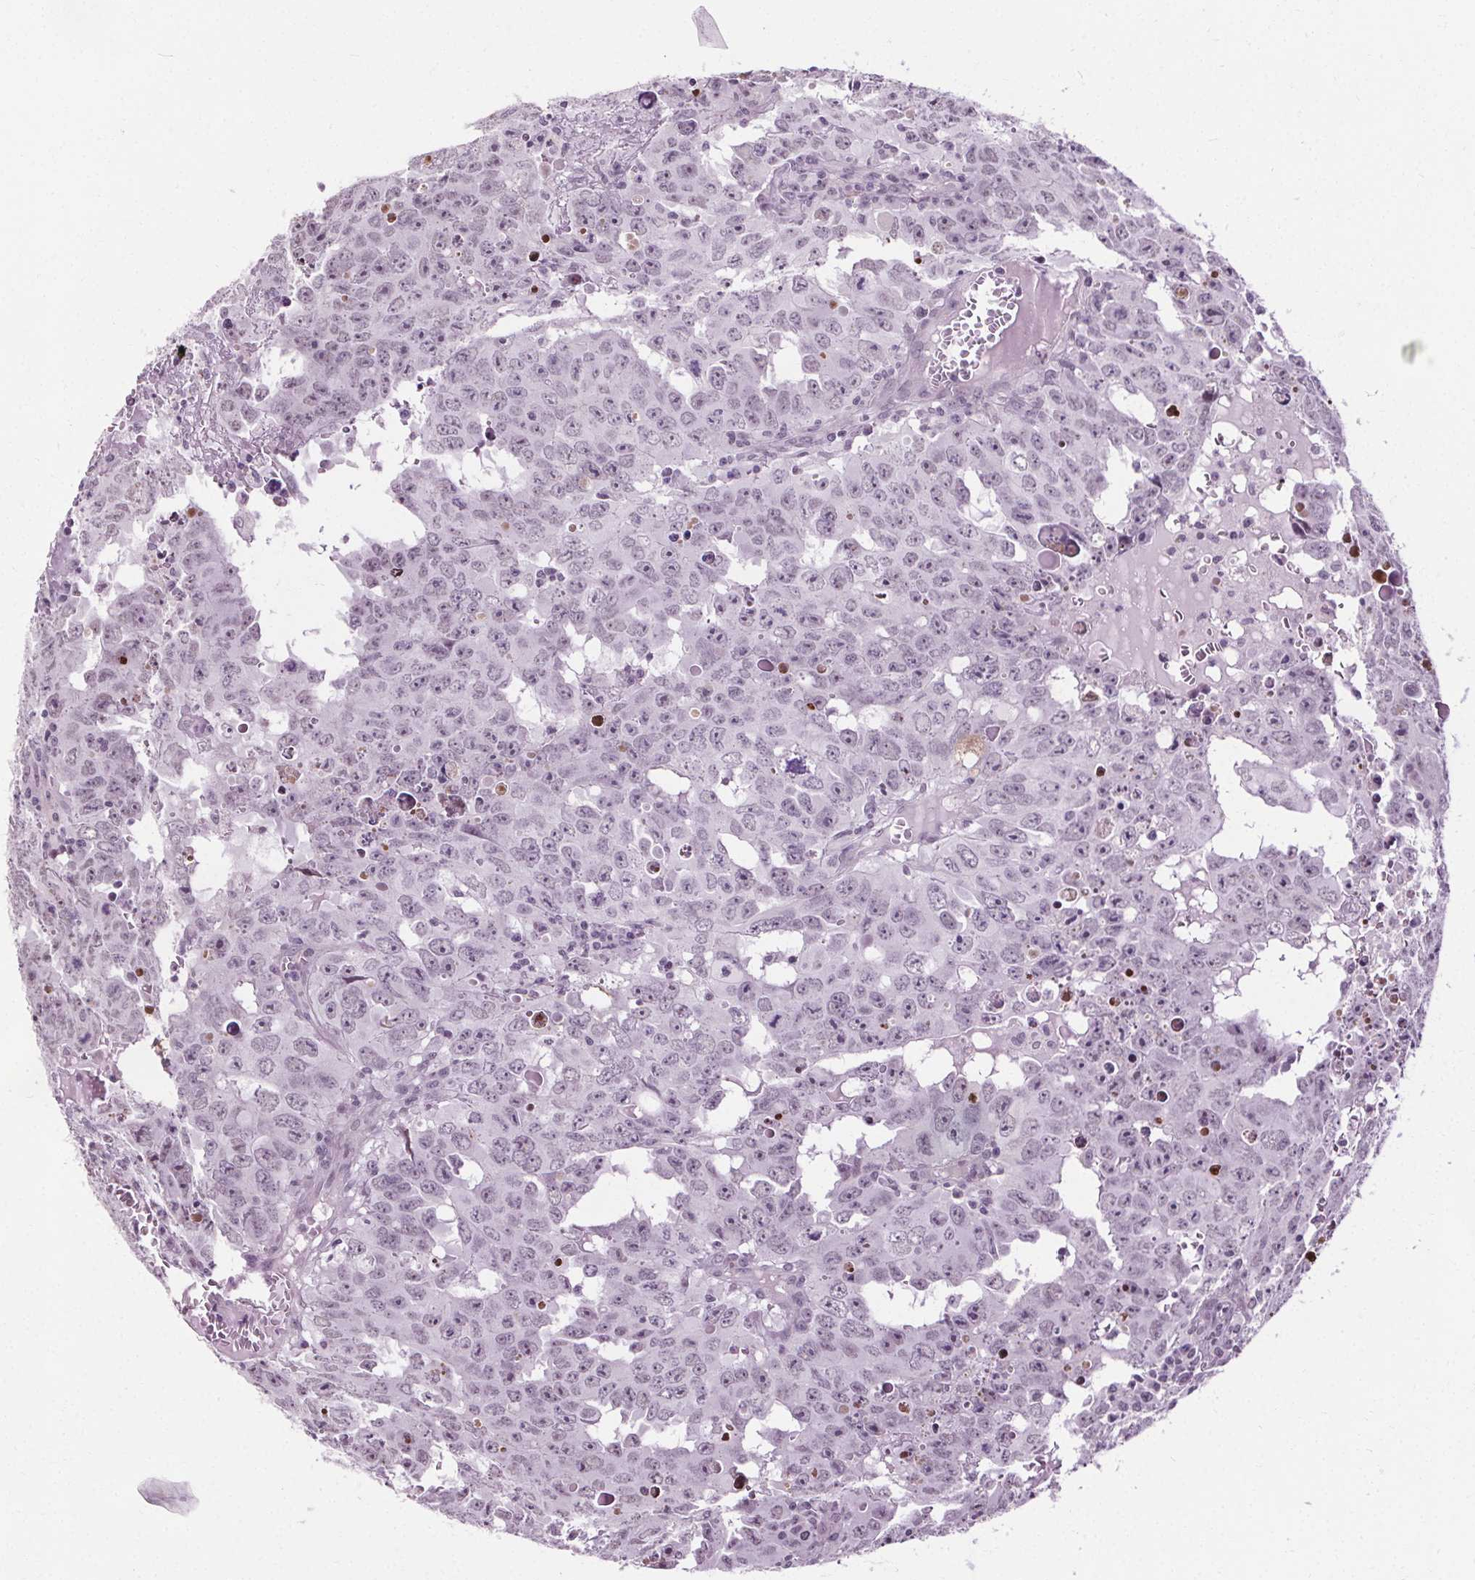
{"staining": {"intensity": "negative", "quantity": "none", "location": "none"}, "tissue": "testis cancer", "cell_type": "Tumor cells", "image_type": "cancer", "snomed": [{"axis": "morphology", "description": "Carcinoma, Embryonal, NOS"}, {"axis": "topography", "description": "Testis"}], "caption": "Tumor cells show no significant positivity in testis cancer (embryonal carcinoma).", "gene": "CEBPA", "patient": {"sex": "male", "age": 22}}